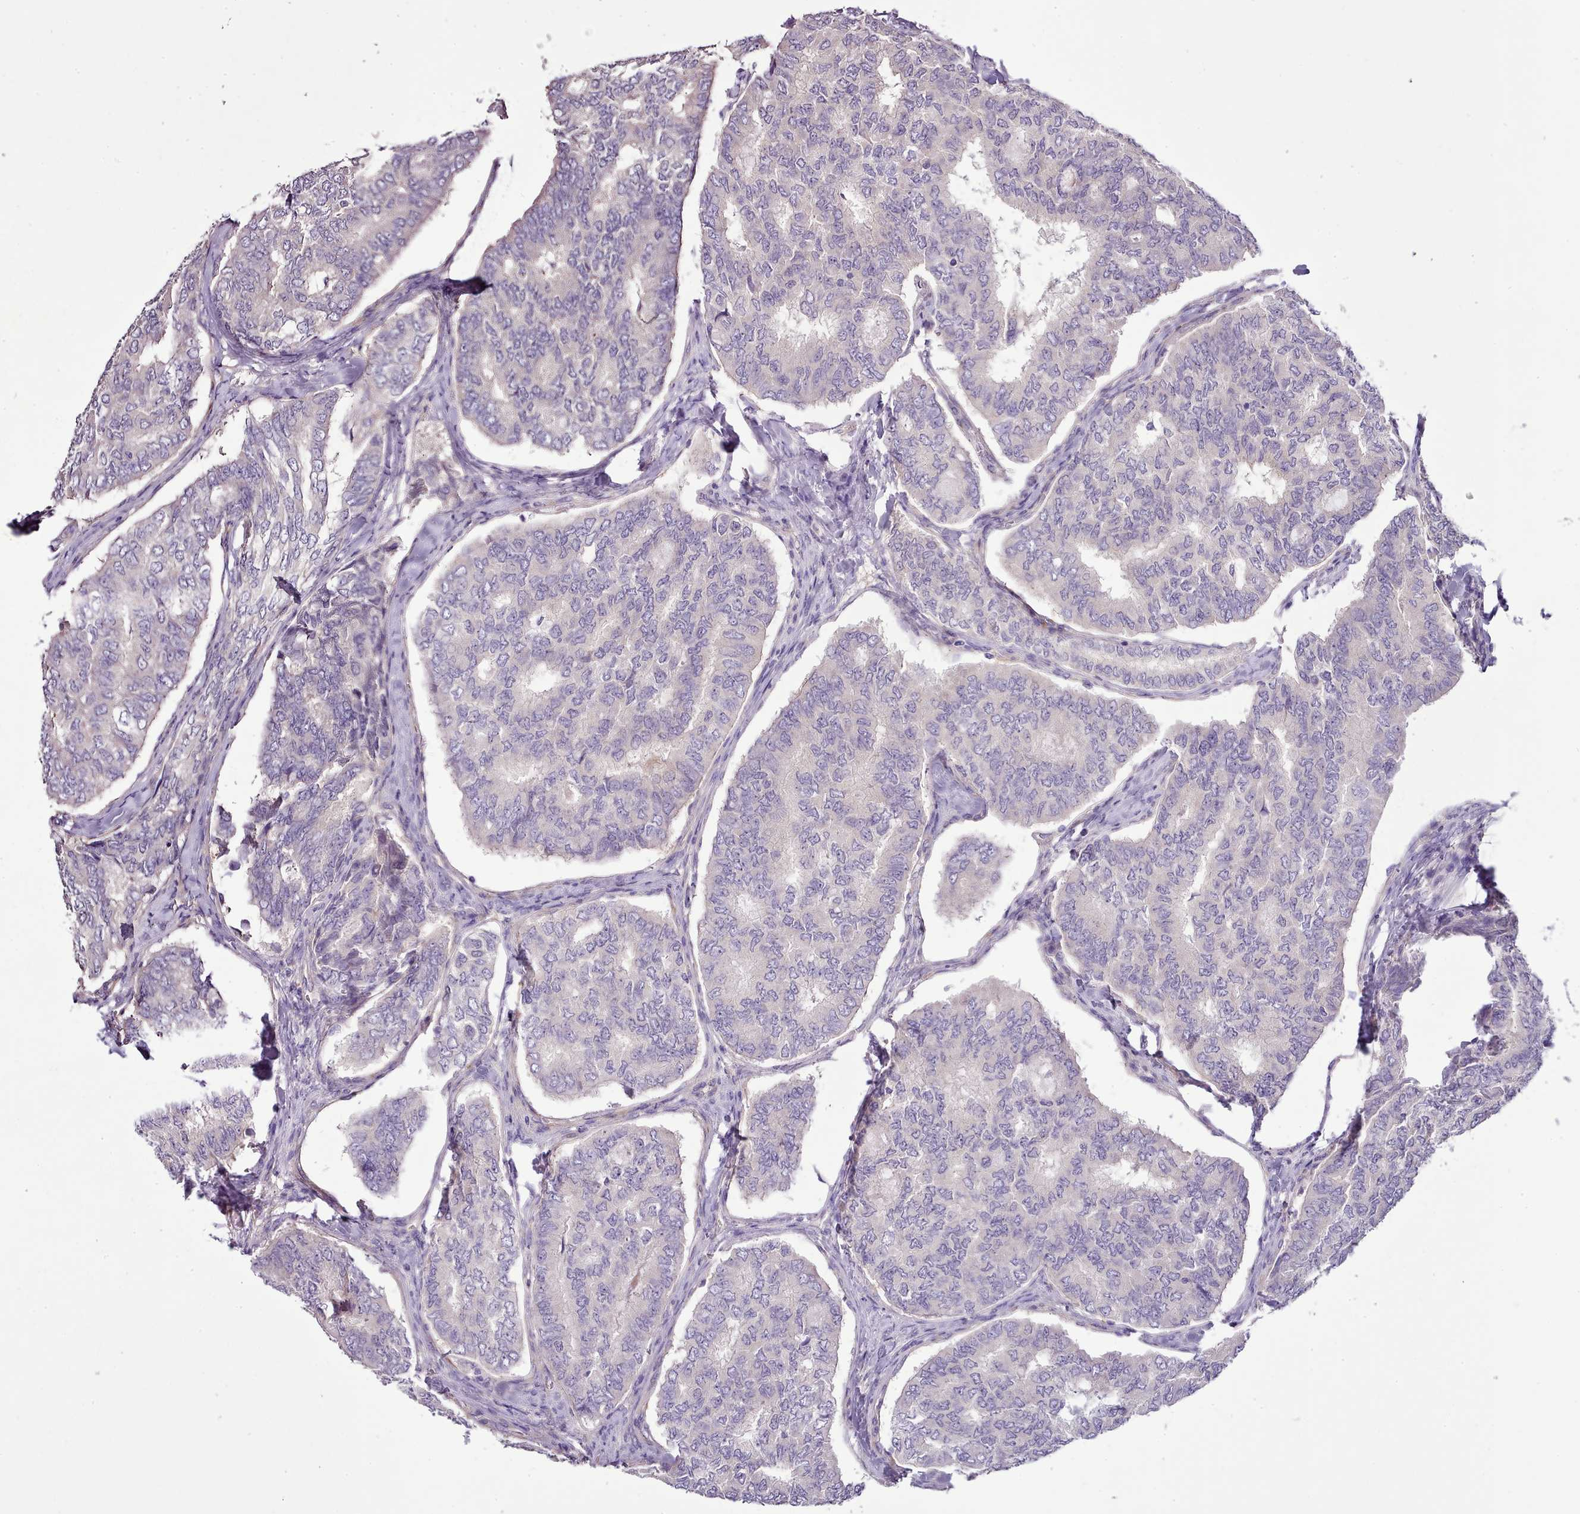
{"staining": {"intensity": "negative", "quantity": "none", "location": "none"}, "tissue": "thyroid cancer", "cell_type": "Tumor cells", "image_type": "cancer", "snomed": [{"axis": "morphology", "description": "Papillary adenocarcinoma, NOS"}, {"axis": "topography", "description": "Thyroid gland"}], "caption": "Thyroid cancer was stained to show a protein in brown. There is no significant positivity in tumor cells.", "gene": "SETX", "patient": {"sex": "female", "age": 35}}